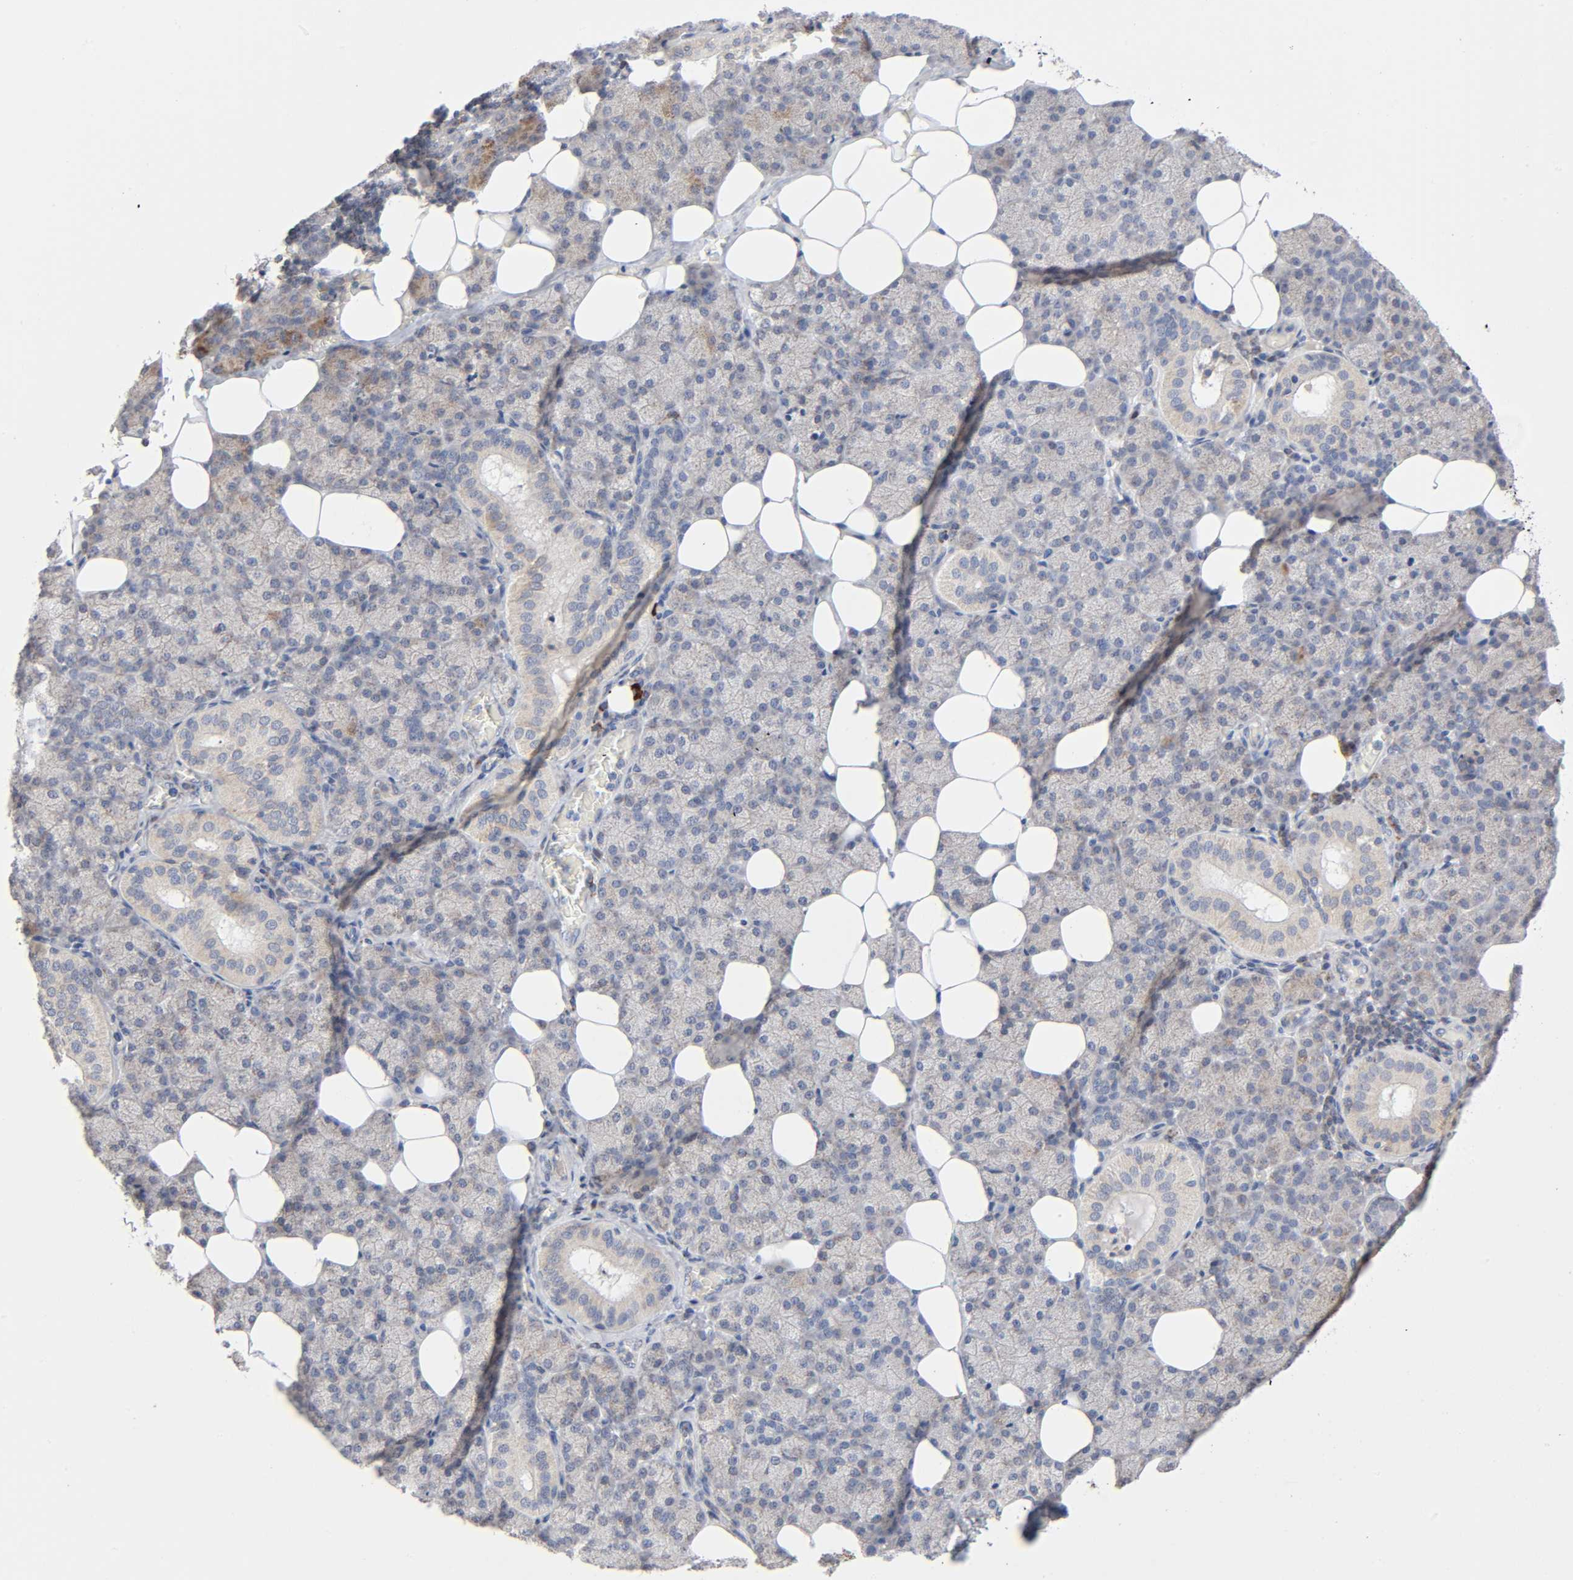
{"staining": {"intensity": "moderate", "quantity": "25%-75%", "location": "cytoplasmic/membranous"}, "tissue": "salivary gland", "cell_type": "Glandular cells", "image_type": "normal", "snomed": [{"axis": "morphology", "description": "Normal tissue, NOS"}, {"axis": "topography", "description": "Lymph node"}, {"axis": "topography", "description": "Salivary gland"}], "caption": "High-magnification brightfield microscopy of benign salivary gland stained with DAB (brown) and counterstained with hematoxylin (blue). glandular cells exhibit moderate cytoplasmic/membranous positivity is present in about25%-75% of cells. The staining was performed using DAB (3,3'-diaminobenzidine) to visualize the protein expression in brown, while the nuclei were stained in blue with hematoxylin (Magnification: 20x).", "gene": "SYT16", "patient": {"sex": "male", "age": 8}}